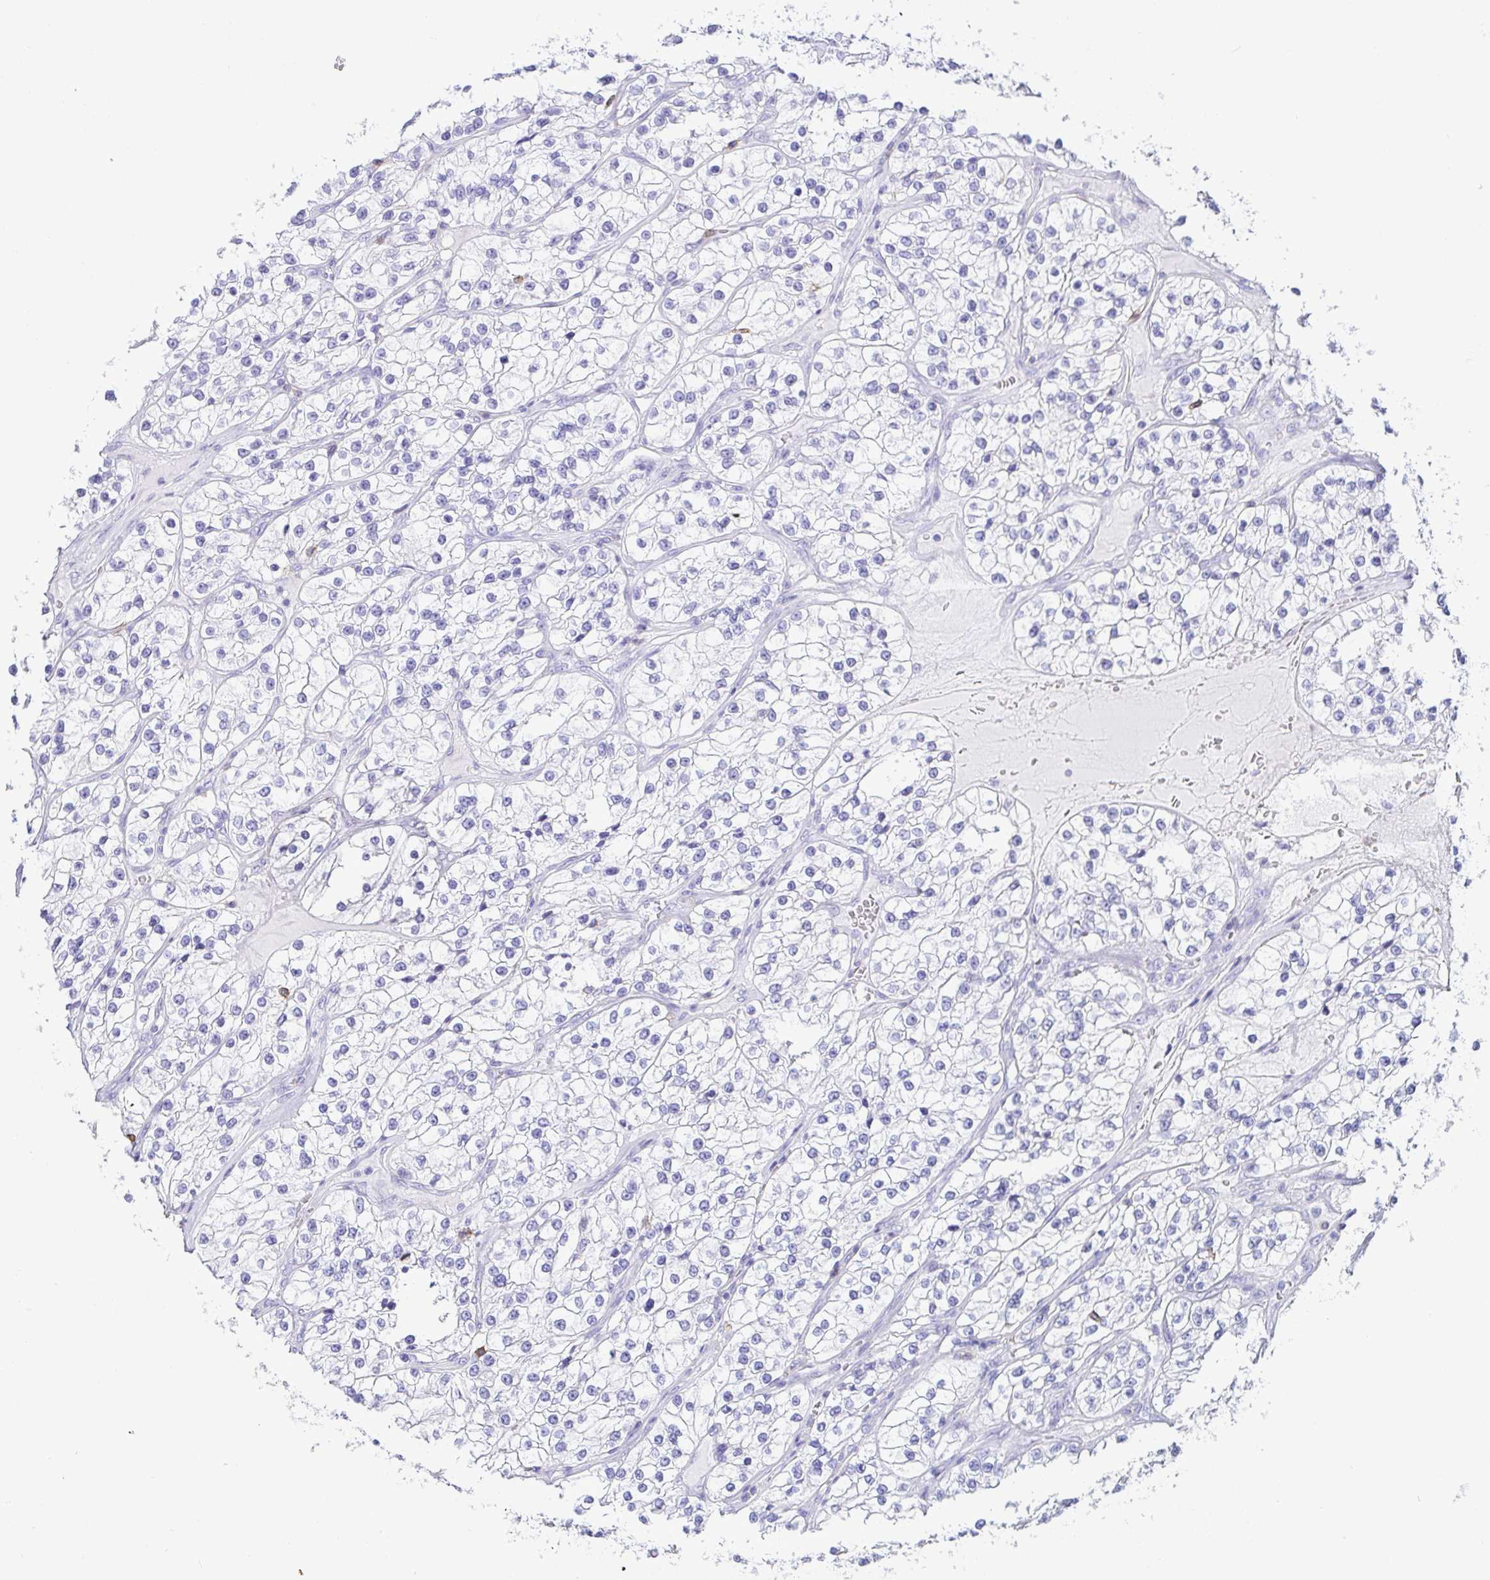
{"staining": {"intensity": "negative", "quantity": "none", "location": "none"}, "tissue": "renal cancer", "cell_type": "Tumor cells", "image_type": "cancer", "snomed": [{"axis": "morphology", "description": "Adenocarcinoma, NOS"}, {"axis": "topography", "description": "Kidney"}], "caption": "A photomicrograph of renal adenocarcinoma stained for a protein displays no brown staining in tumor cells.", "gene": "CD5", "patient": {"sex": "female", "age": 57}}